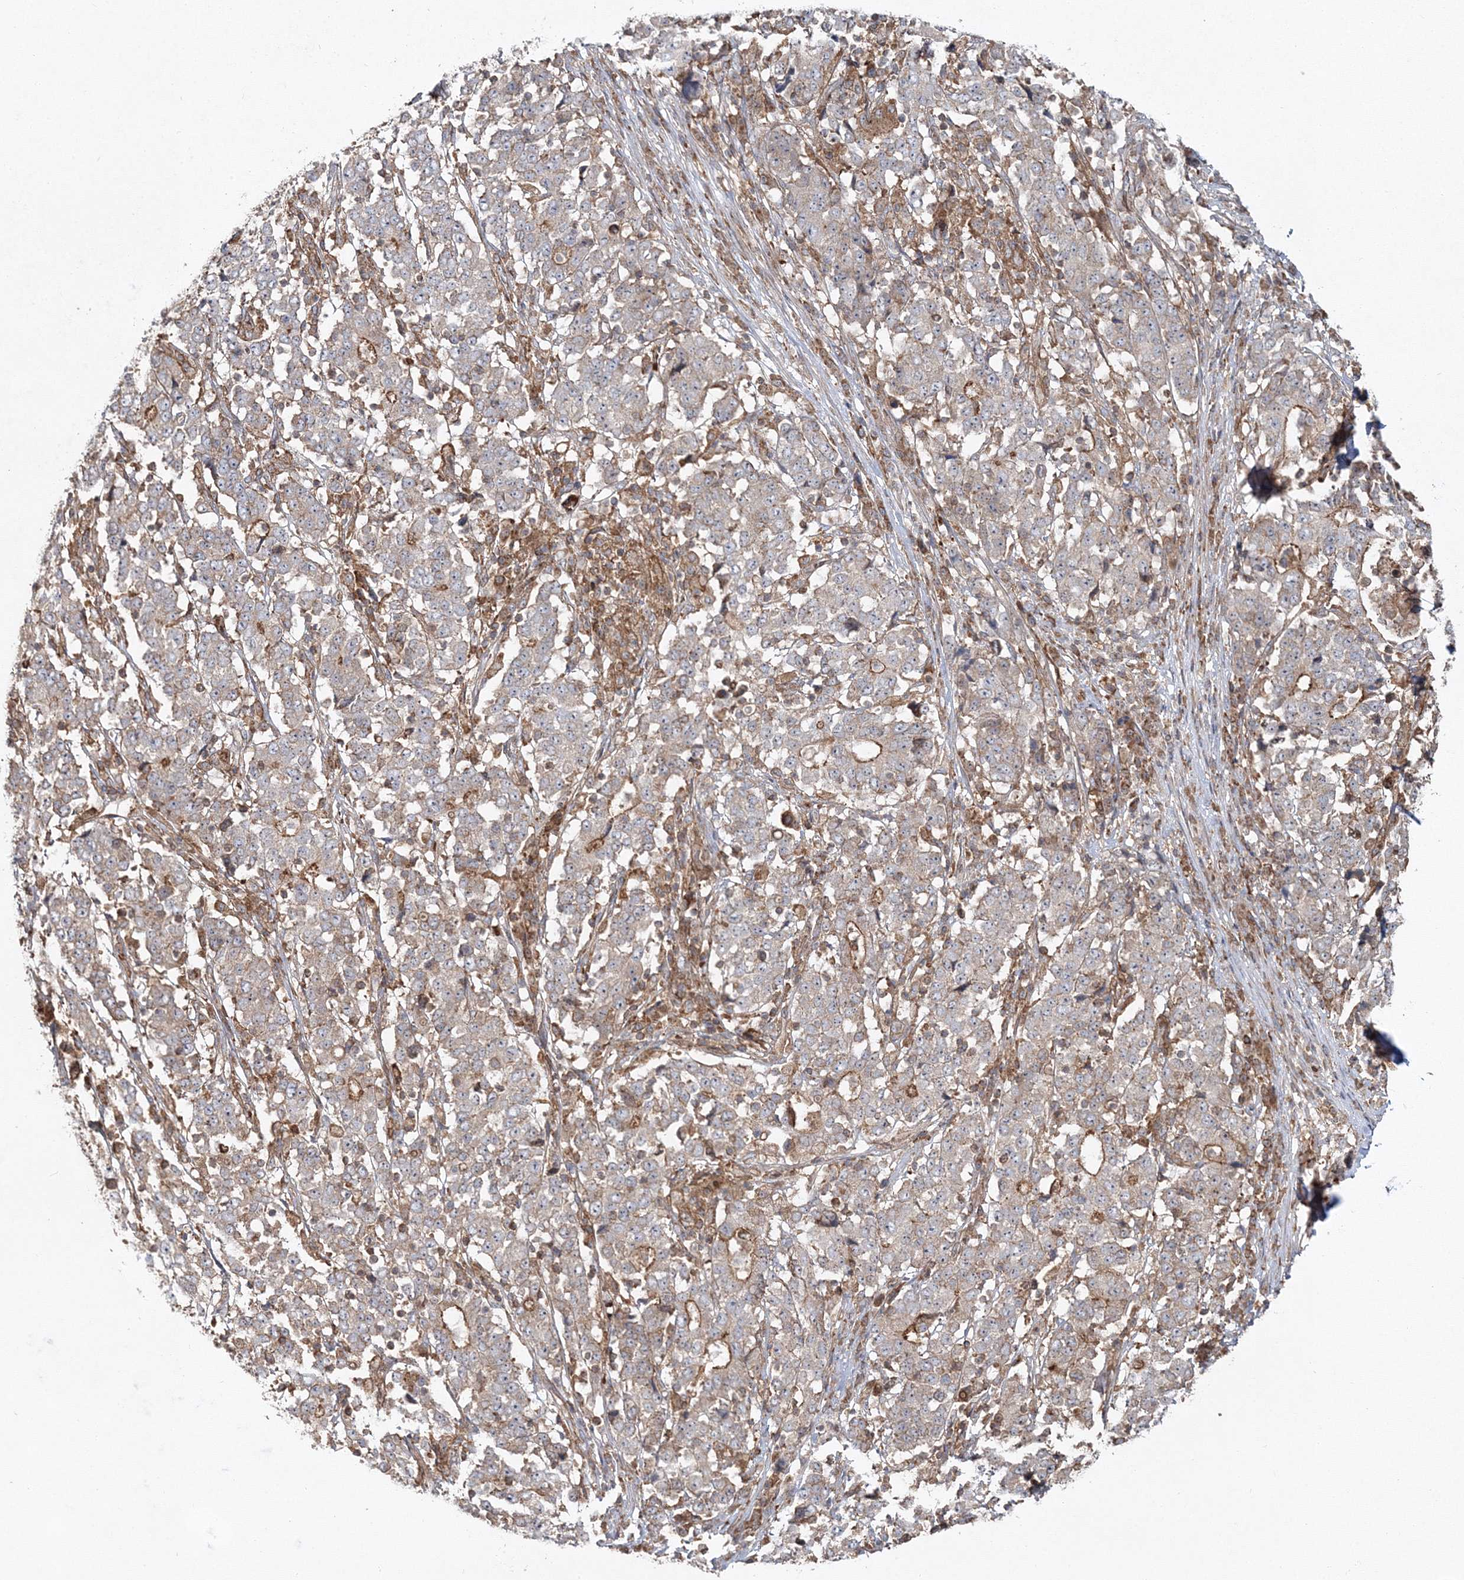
{"staining": {"intensity": "weak", "quantity": "<25%", "location": "cytoplasmic/membranous"}, "tissue": "stomach cancer", "cell_type": "Tumor cells", "image_type": "cancer", "snomed": [{"axis": "morphology", "description": "Adenocarcinoma, NOS"}, {"axis": "topography", "description": "Stomach"}], "caption": "Stomach adenocarcinoma was stained to show a protein in brown. There is no significant expression in tumor cells. Nuclei are stained in blue.", "gene": "PCBD2", "patient": {"sex": "male", "age": 59}}